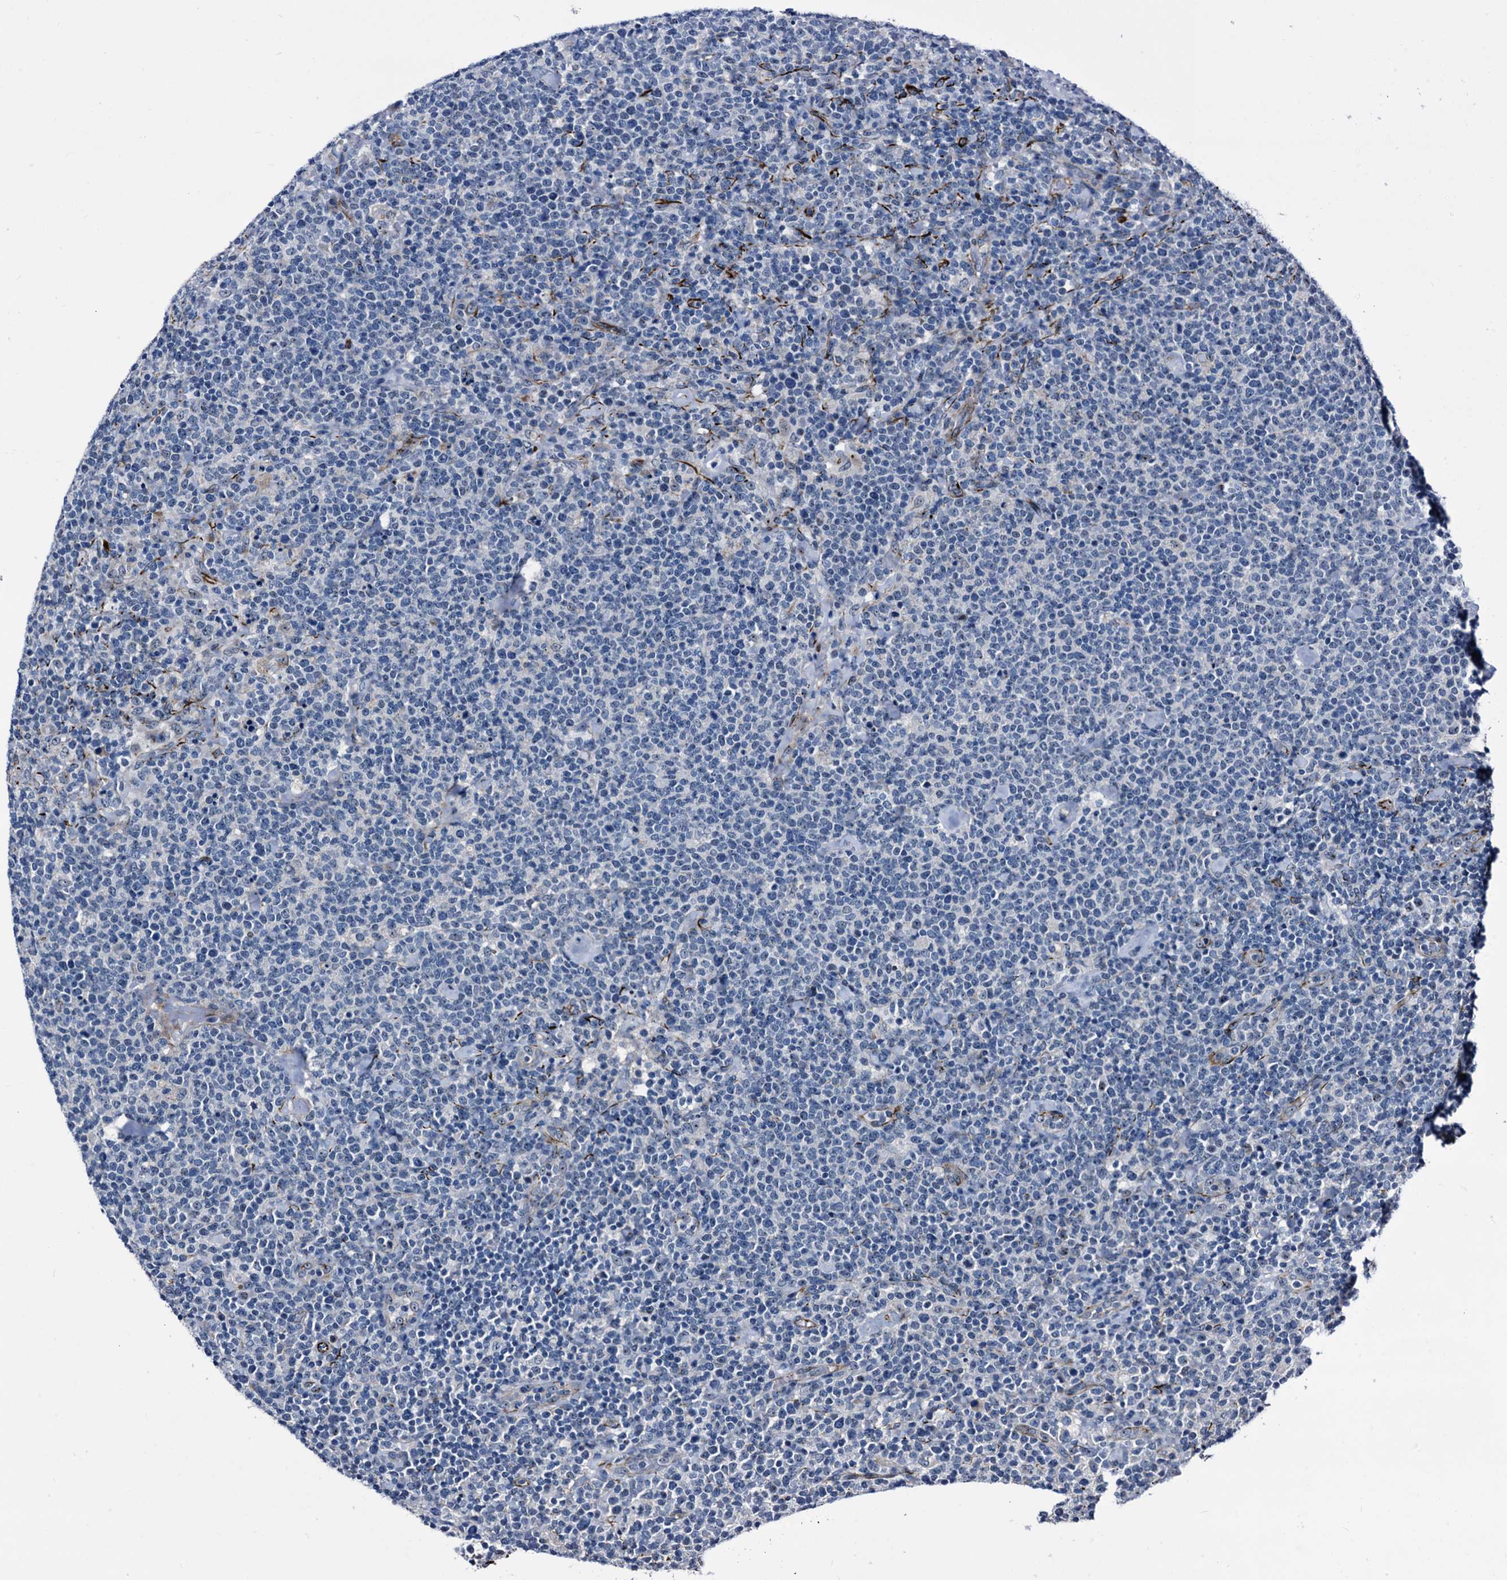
{"staining": {"intensity": "negative", "quantity": "none", "location": "none"}, "tissue": "lymphoma", "cell_type": "Tumor cells", "image_type": "cancer", "snomed": [{"axis": "morphology", "description": "Malignant lymphoma, non-Hodgkin's type, High grade"}, {"axis": "topography", "description": "Lymph node"}], "caption": "Immunohistochemical staining of lymphoma shows no significant staining in tumor cells.", "gene": "EMG1", "patient": {"sex": "male", "age": 61}}